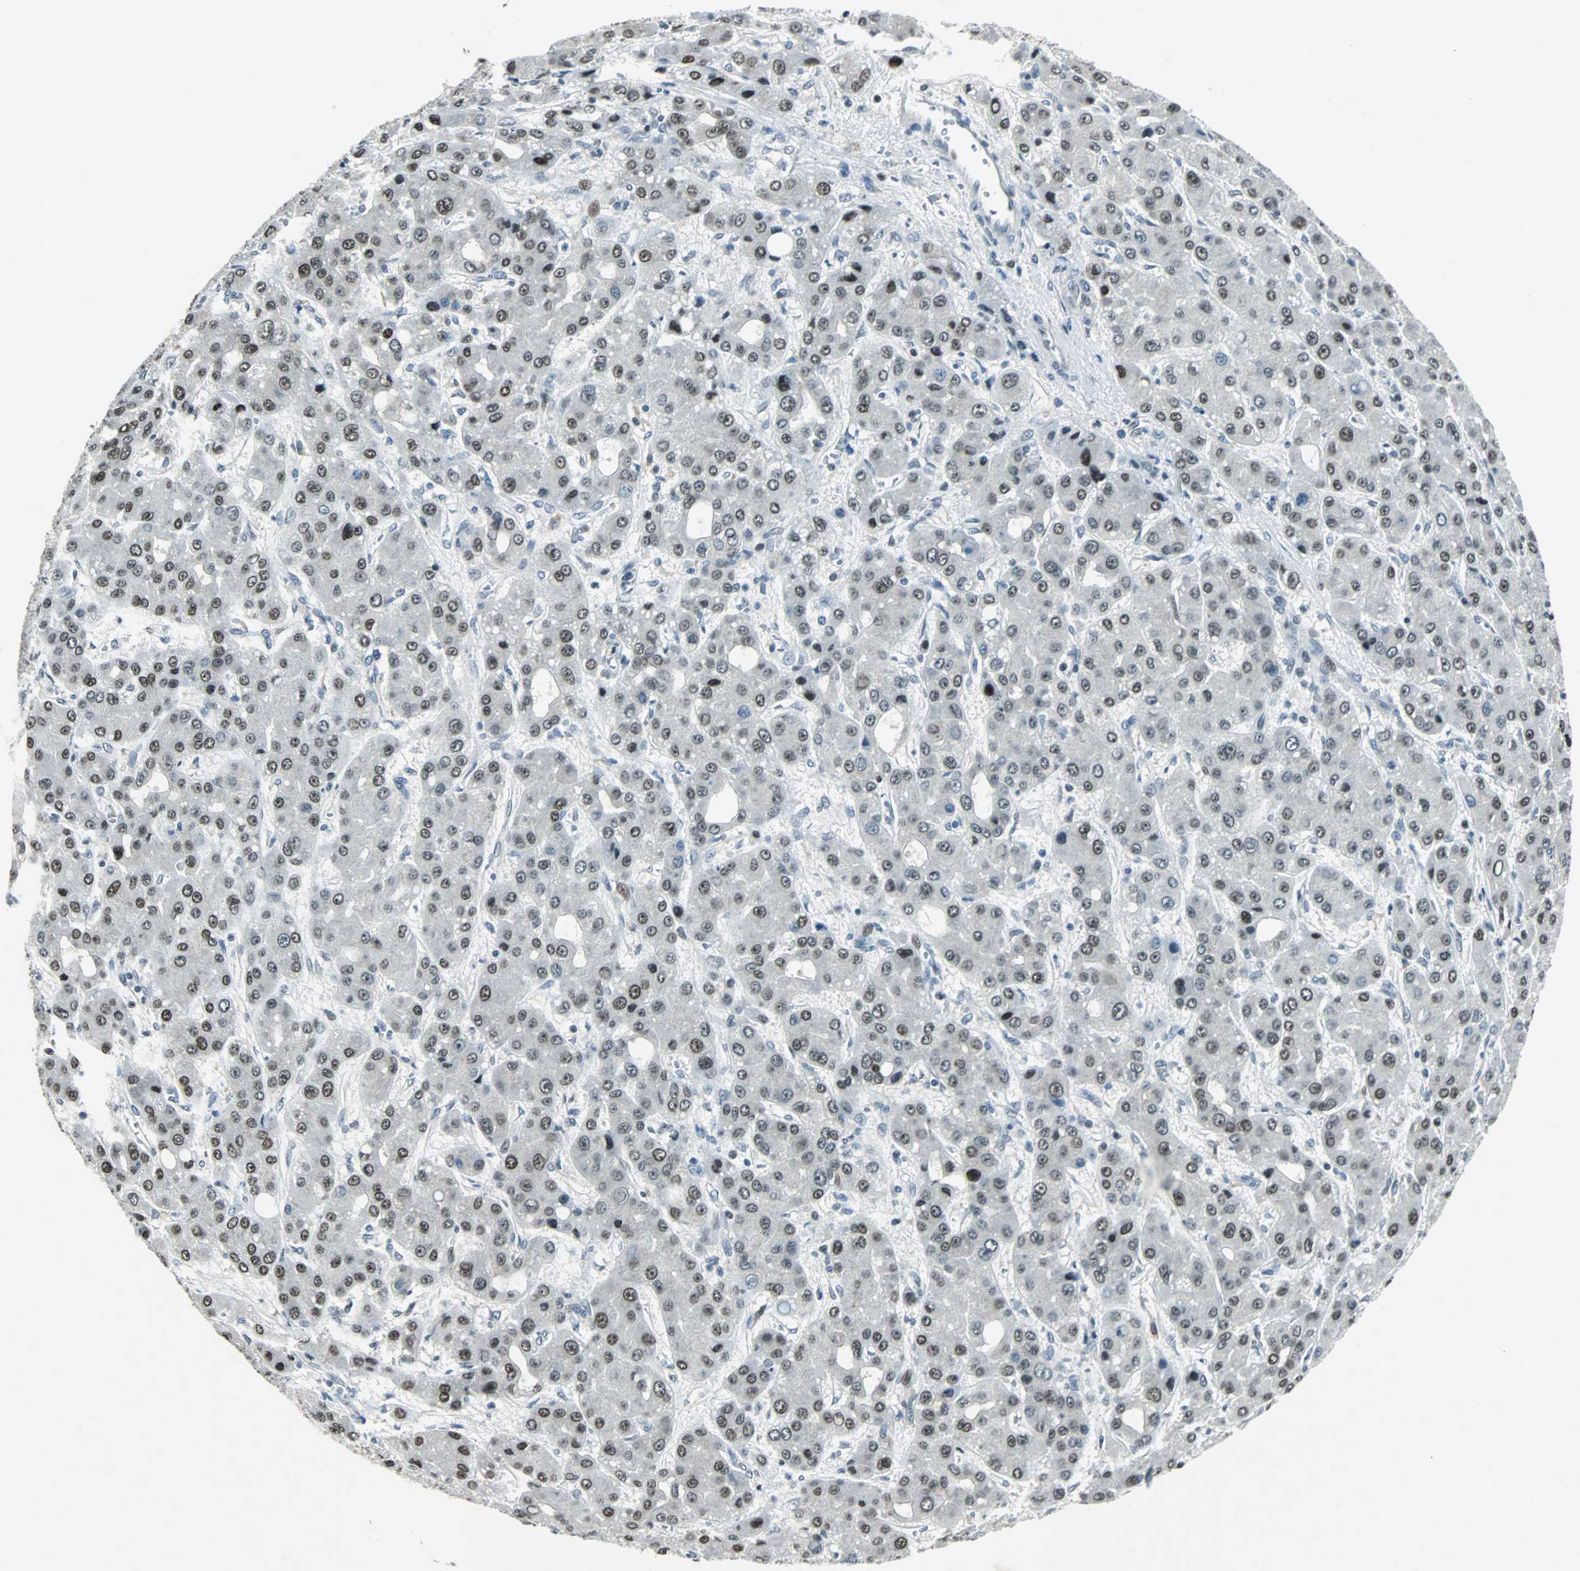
{"staining": {"intensity": "moderate", "quantity": ">75%", "location": "nuclear"}, "tissue": "liver cancer", "cell_type": "Tumor cells", "image_type": "cancer", "snomed": [{"axis": "morphology", "description": "Carcinoma, Hepatocellular, NOS"}, {"axis": "topography", "description": "Liver"}], "caption": "This photomicrograph displays immunohistochemistry (IHC) staining of hepatocellular carcinoma (liver), with medium moderate nuclear positivity in approximately >75% of tumor cells.", "gene": "AJUBA", "patient": {"sex": "male", "age": 55}}